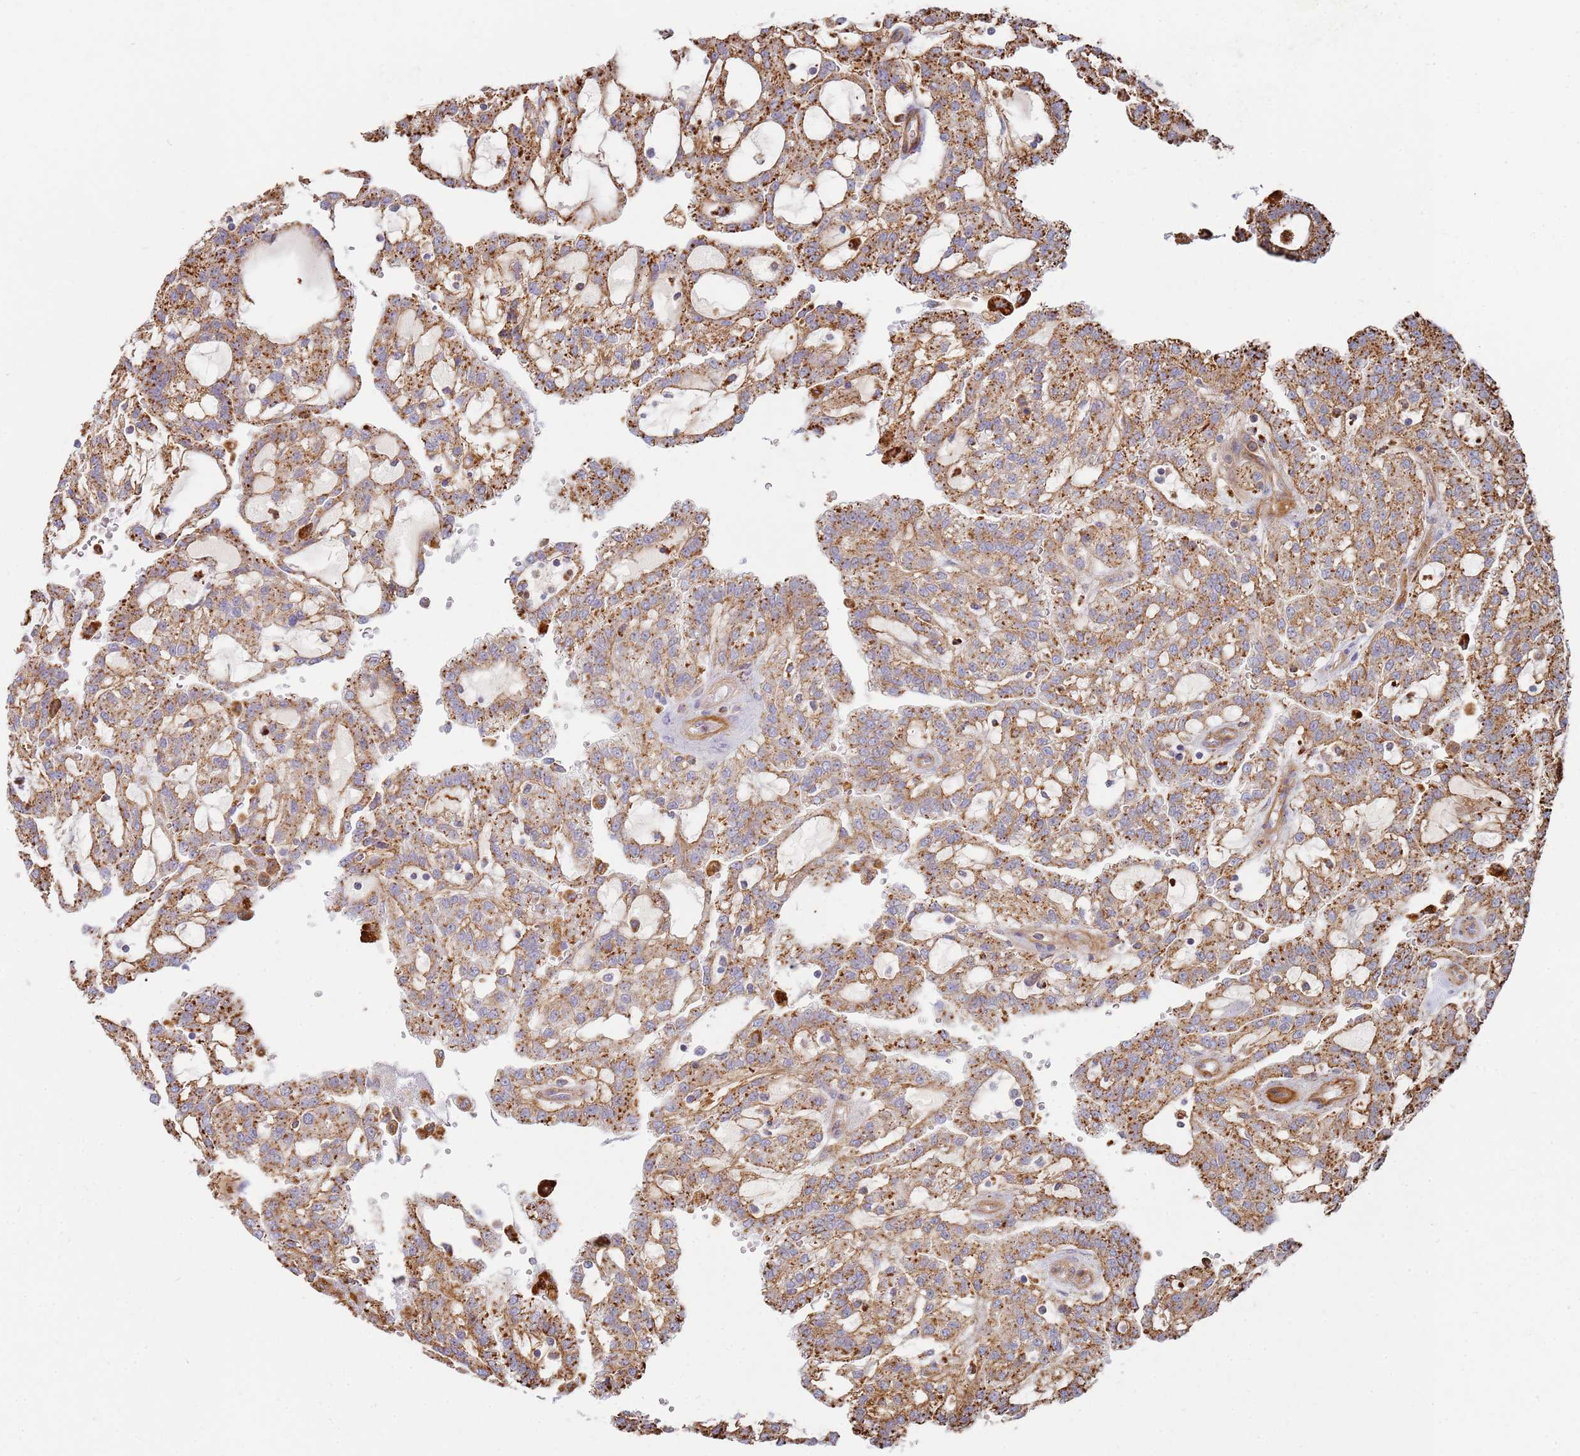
{"staining": {"intensity": "moderate", "quantity": ">75%", "location": "cytoplasmic/membranous"}, "tissue": "renal cancer", "cell_type": "Tumor cells", "image_type": "cancer", "snomed": [{"axis": "morphology", "description": "Adenocarcinoma, NOS"}, {"axis": "topography", "description": "Kidney"}], "caption": "Immunohistochemistry (IHC) photomicrograph of renal cancer stained for a protein (brown), which reveals medium levels of moderate cytoplasmic/membranous staining in about >75% of tumor cells.", "gene": "TMEM229B", "patient": {"sex": "male", "age": 63}}